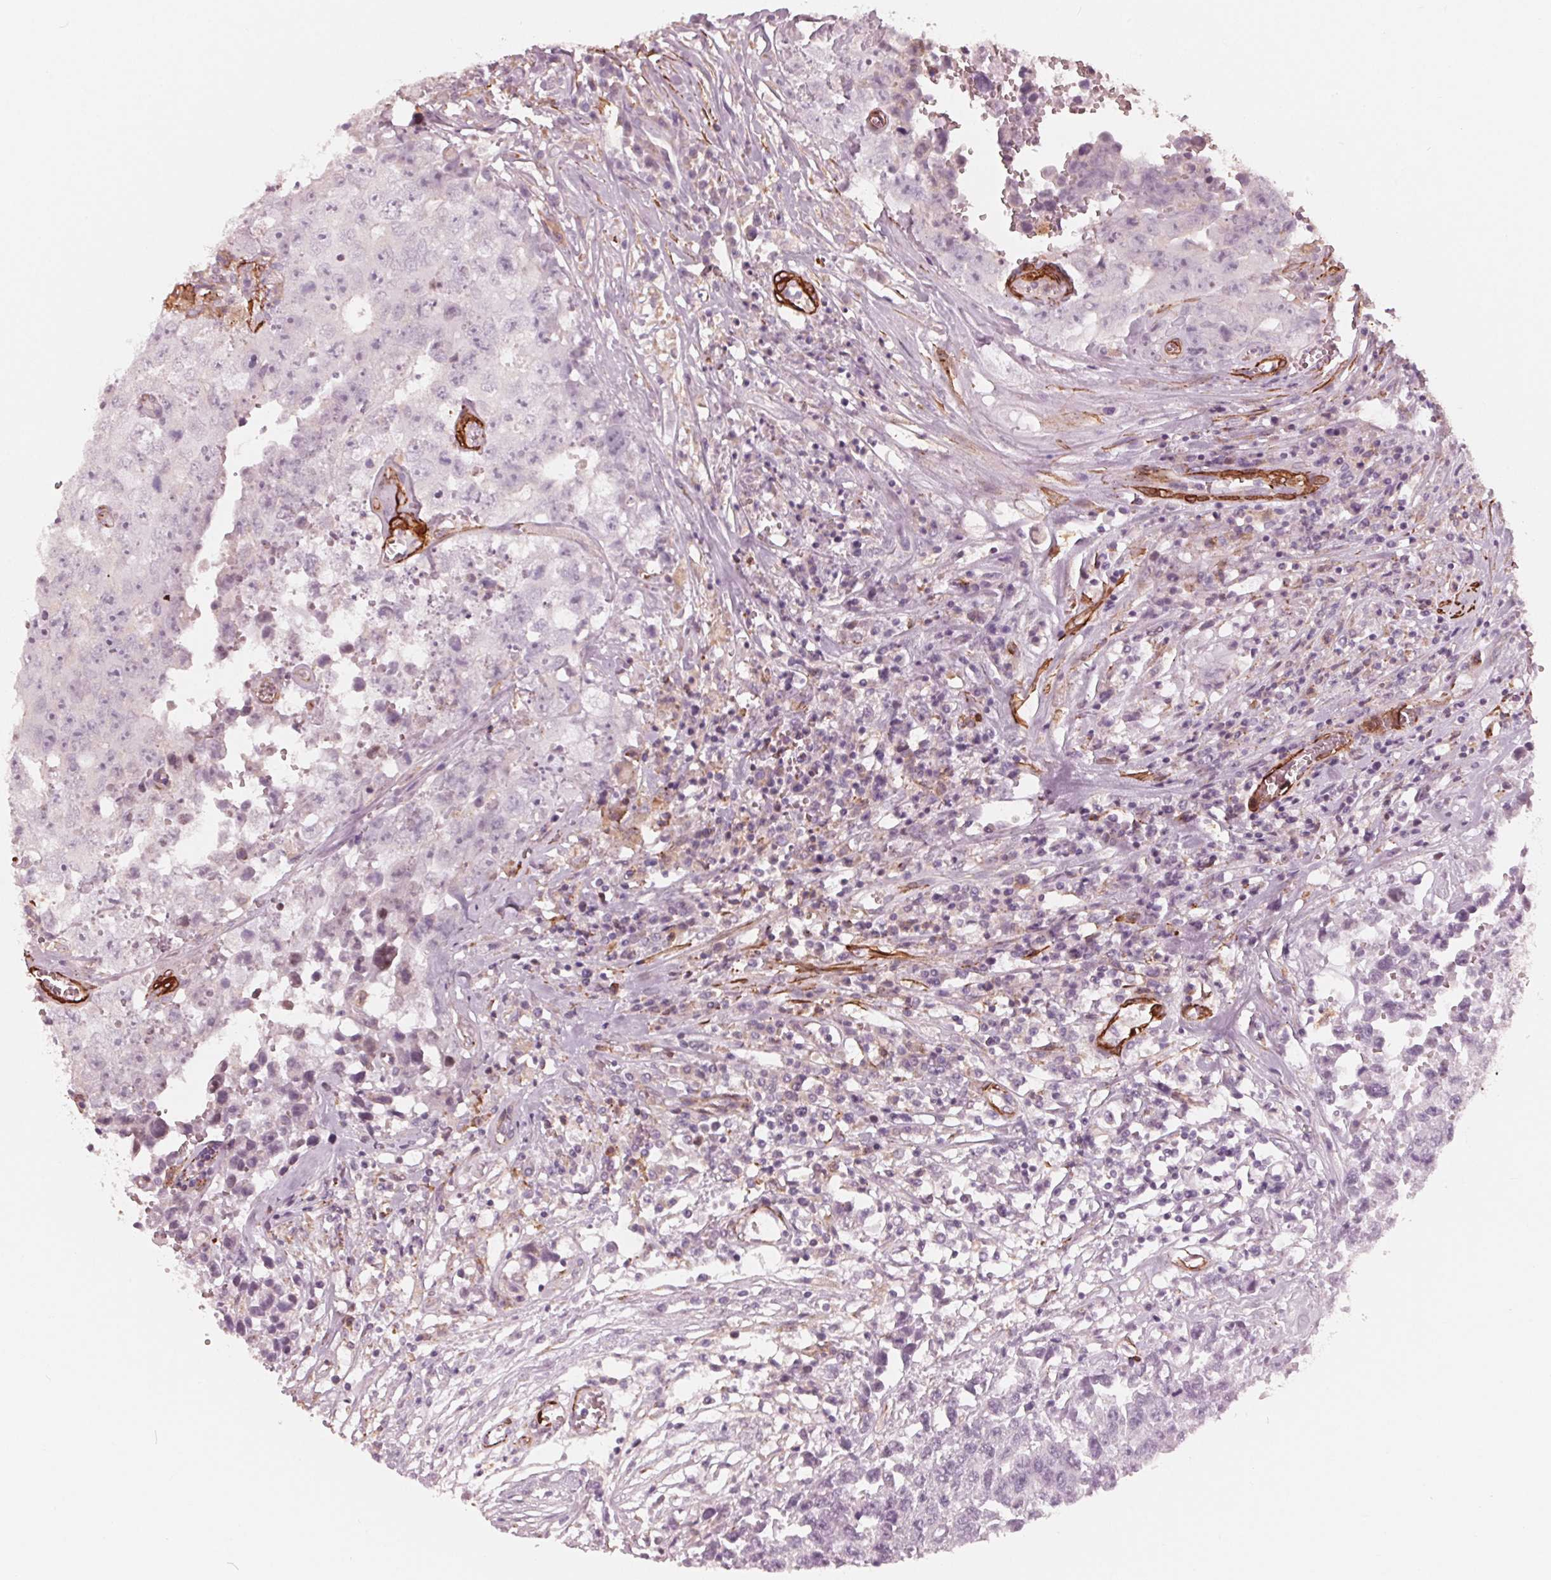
{"staining": {"intensity": "negative", "quantity": "none", "location": "none"}, "tissue": "testis cancer", "cell_type": "Tumor cells", "image_type": "cancer", "snomed": [{"axis": "morphology", "description": "Carcinoma, Embryonal, NOS"}, {"axis": "topography", "description": "Testis"}], "caption": "Tumor cells are negative for protein expression in human testis embryonal carcinoma.", "gene": "MIER3", "patient": {"sex": "male", "age": 36}}